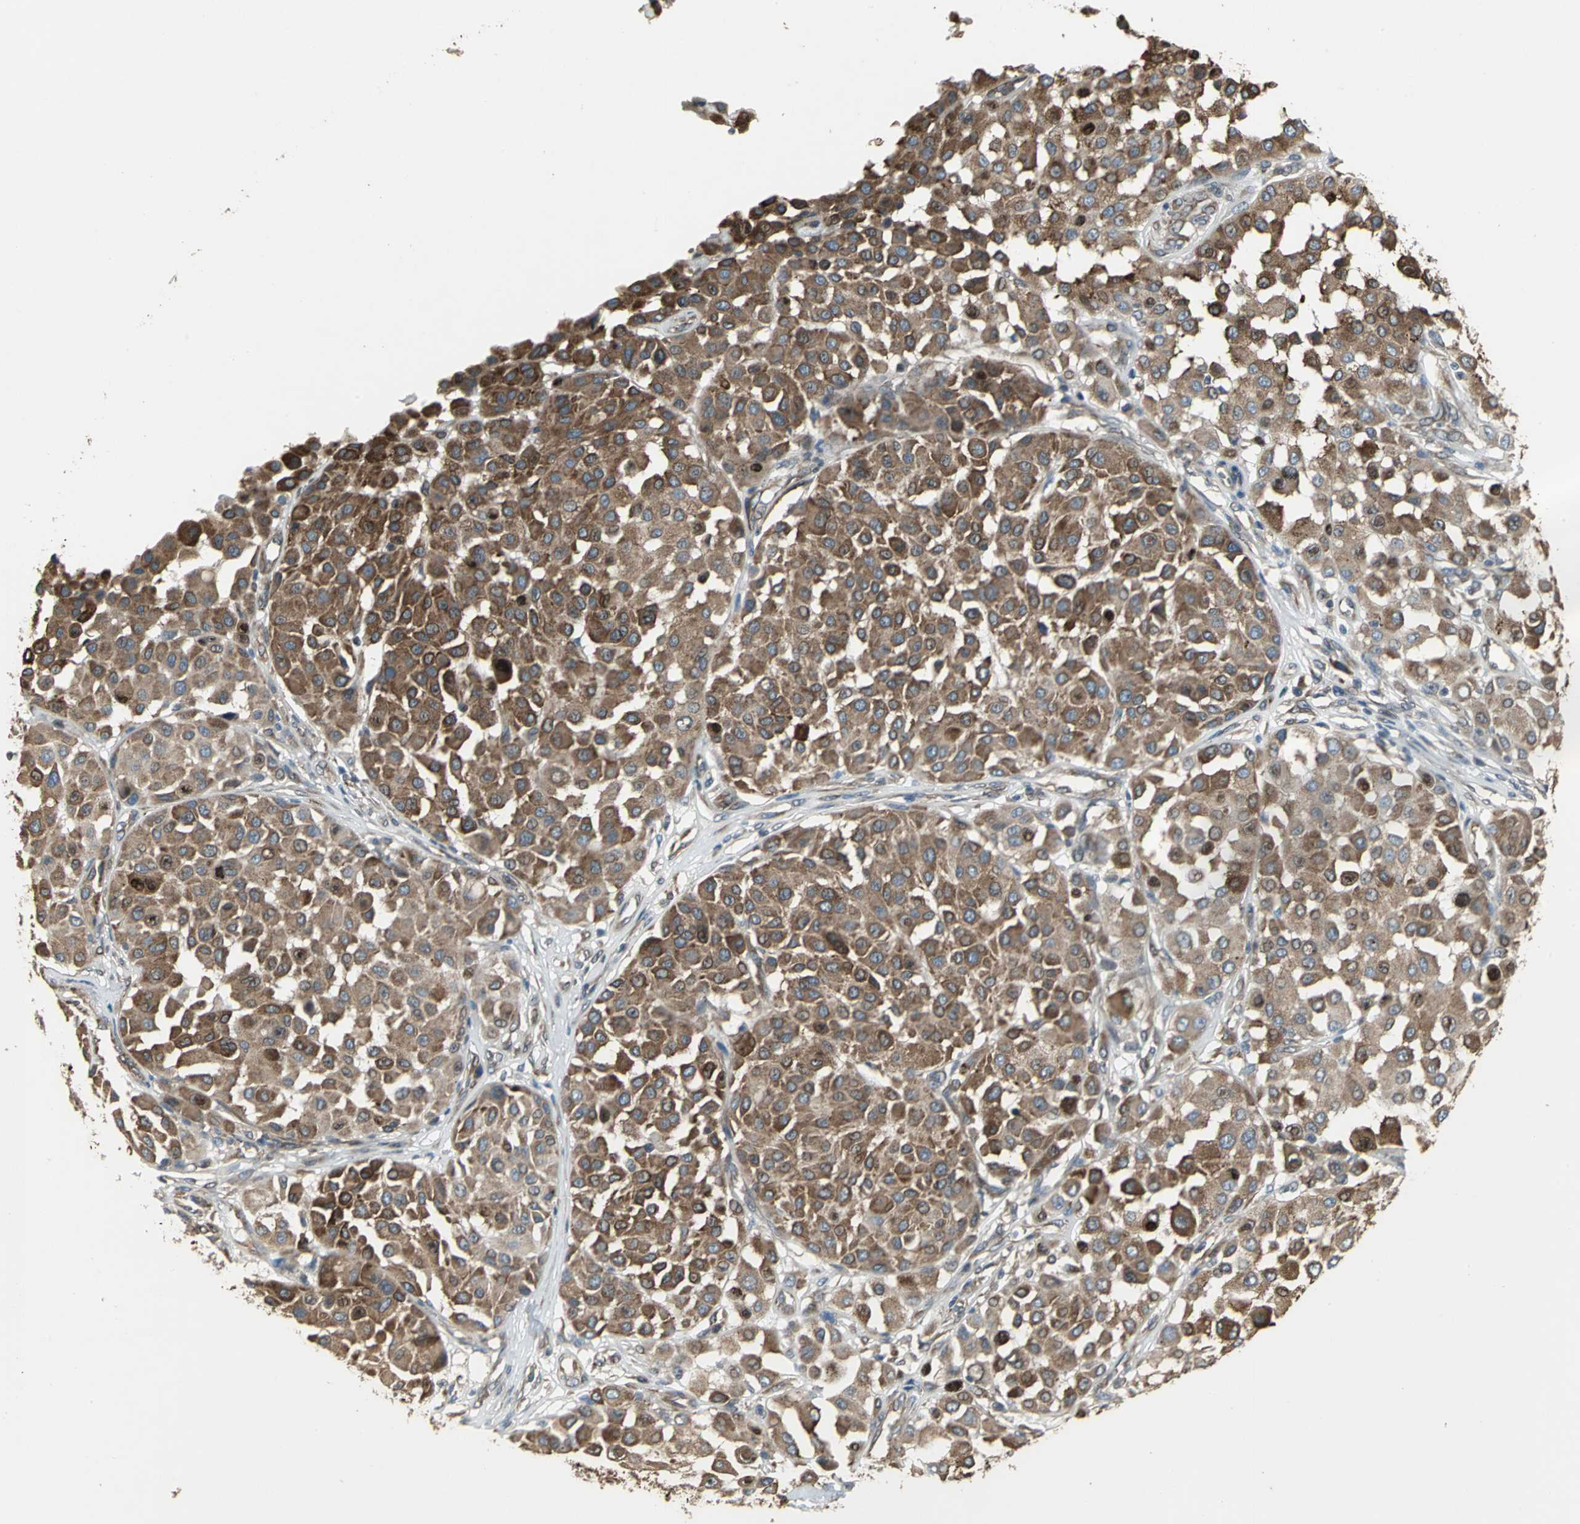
{"staining": {"intensity": "strong", "quantity": ">75%", "location": "cytoplasmic/membranous"}, "tissue": "melanoma", "cell_type": "Tumor cells", "image_type": "cancer", "snomed": [{"axis": "morphology", "description": "Malignant melanoma, Metastatic site"}, {"axis": "topography", "description": "Soft tissue"}], "caption": "Protein staining of melanoma tissue displays strong cytoplasmic/membranous positivity in about >75% of tumor cells.", "gene": "SYVN1", "patient": {"sex": "male", "age": 41}}